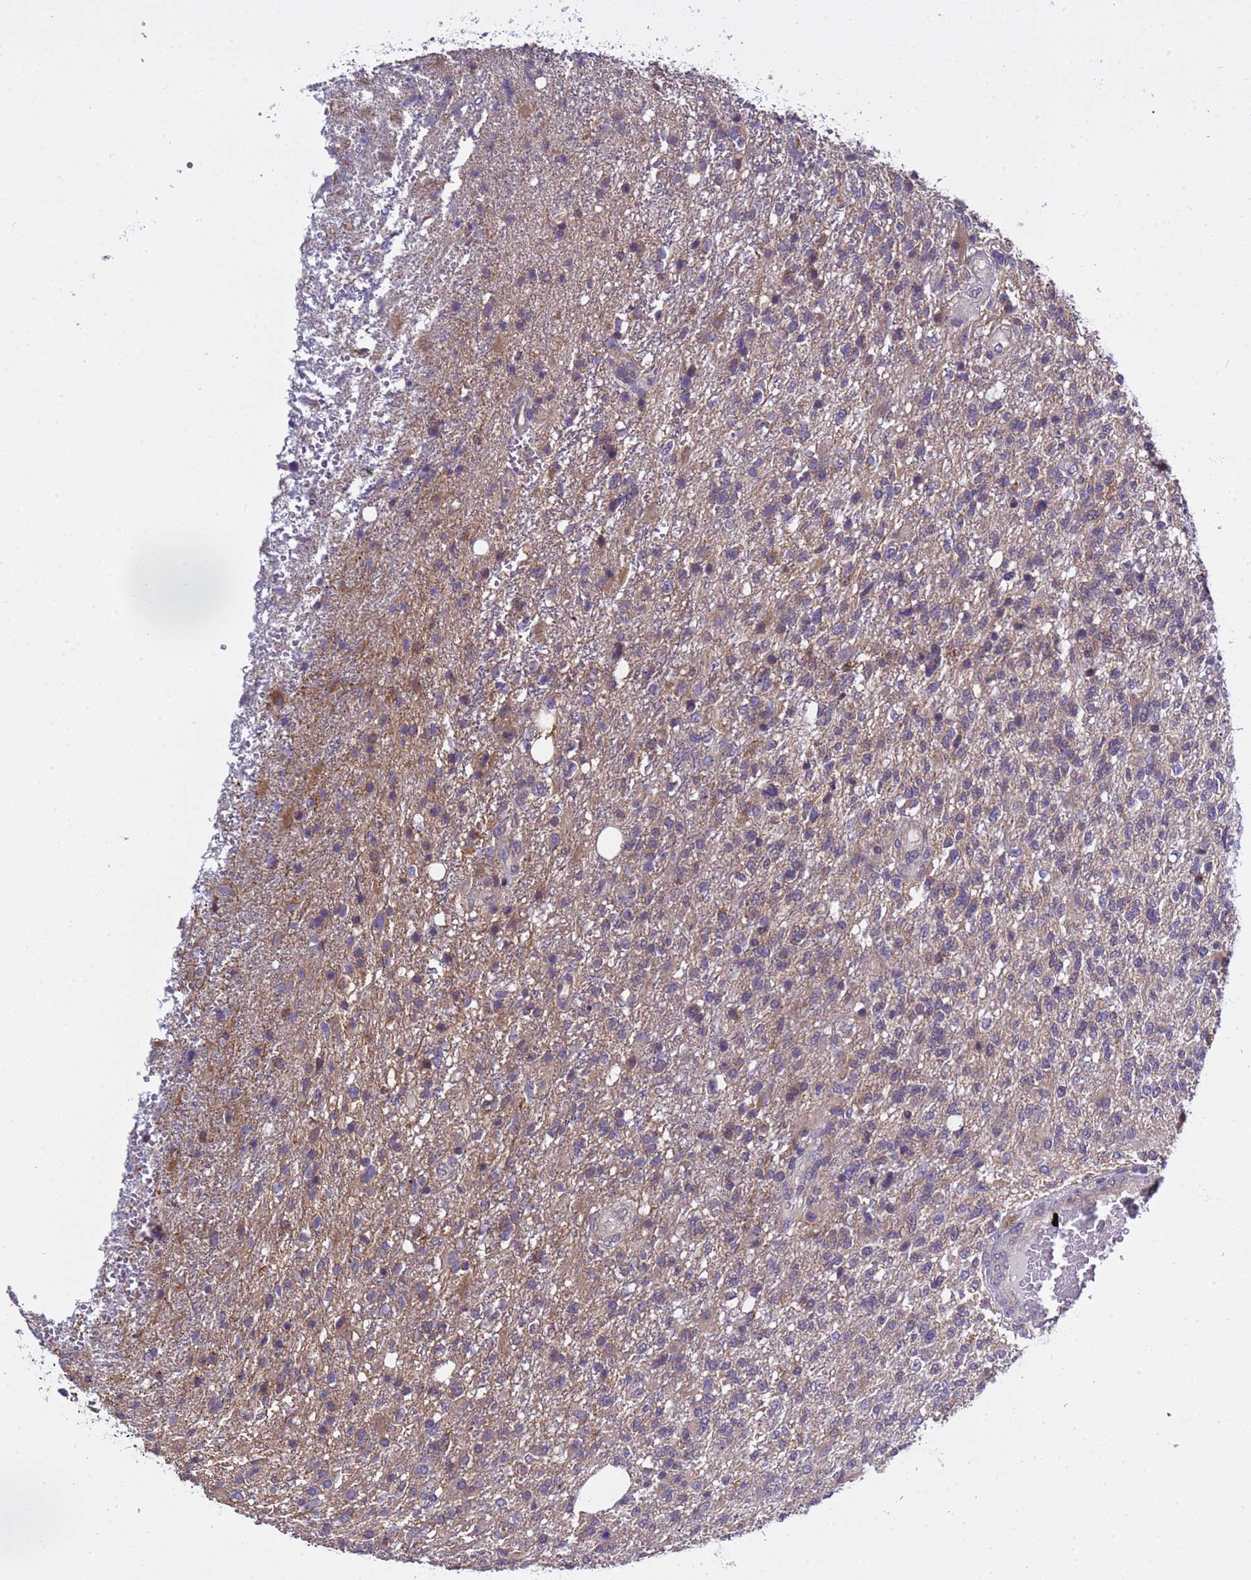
{"staining": {"intensity": "weak", "quantity": "<25%", "location": "cytoplasmic/membranous"}, "tissue": "glioma", "cell_type": "Tumor cells", "image_type": "cancer", "snomed": [{"axis": "morphology", "description": "Glioma, malignant, High grade"}, {"axis": "topography", "description": "Brain"}], "caption": "Immunohistochemistry of malignant high-grade glioma exhibits no expression in tumor cells.", "gene": "ELMOD2", "patient": {"sex": "male", "age": 56}}